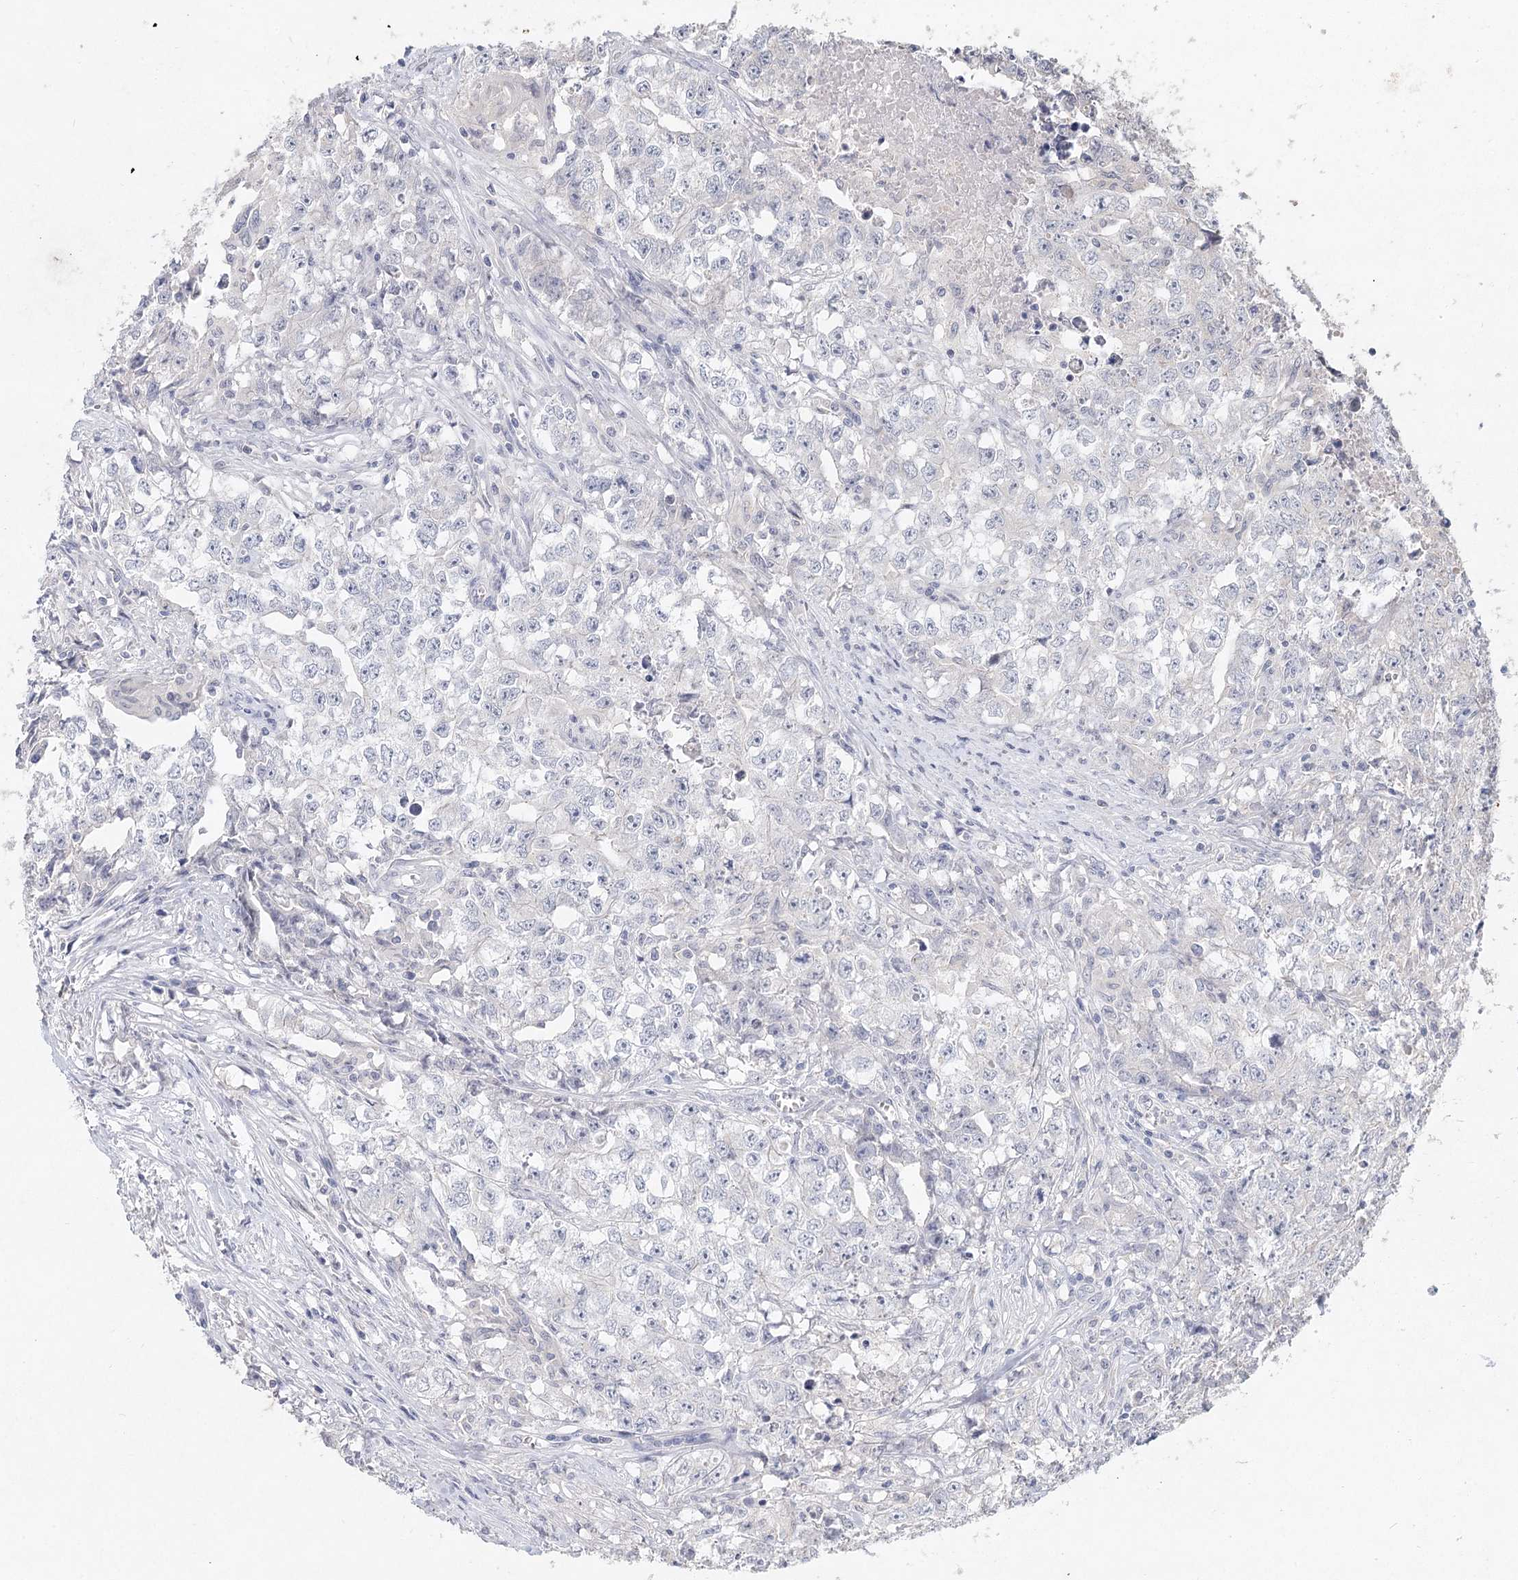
{"staining": {"intensity": "negative", "quantity": "none", "location": "none"}, "tissue": "testis cancer", "cell_type": "Tumor cells", "image_type": "cancer", "snomed": [{"axis": "morphology", "description": "Seminoma, NOS"}, {"axis": "morphology", "description": "Carcinoma, Embryonal, NOS"}, {"axis": "topography", "description": "Testis"}], "caption": "The immunohistochemistry (IHC) photomicrograph has no significant expression in tumor cells of testis cancer tissue. (IHC, brightfield microscopy, high magnification).", "gene": "ARSI", "patient": {"sex": "male", "age": 43}}